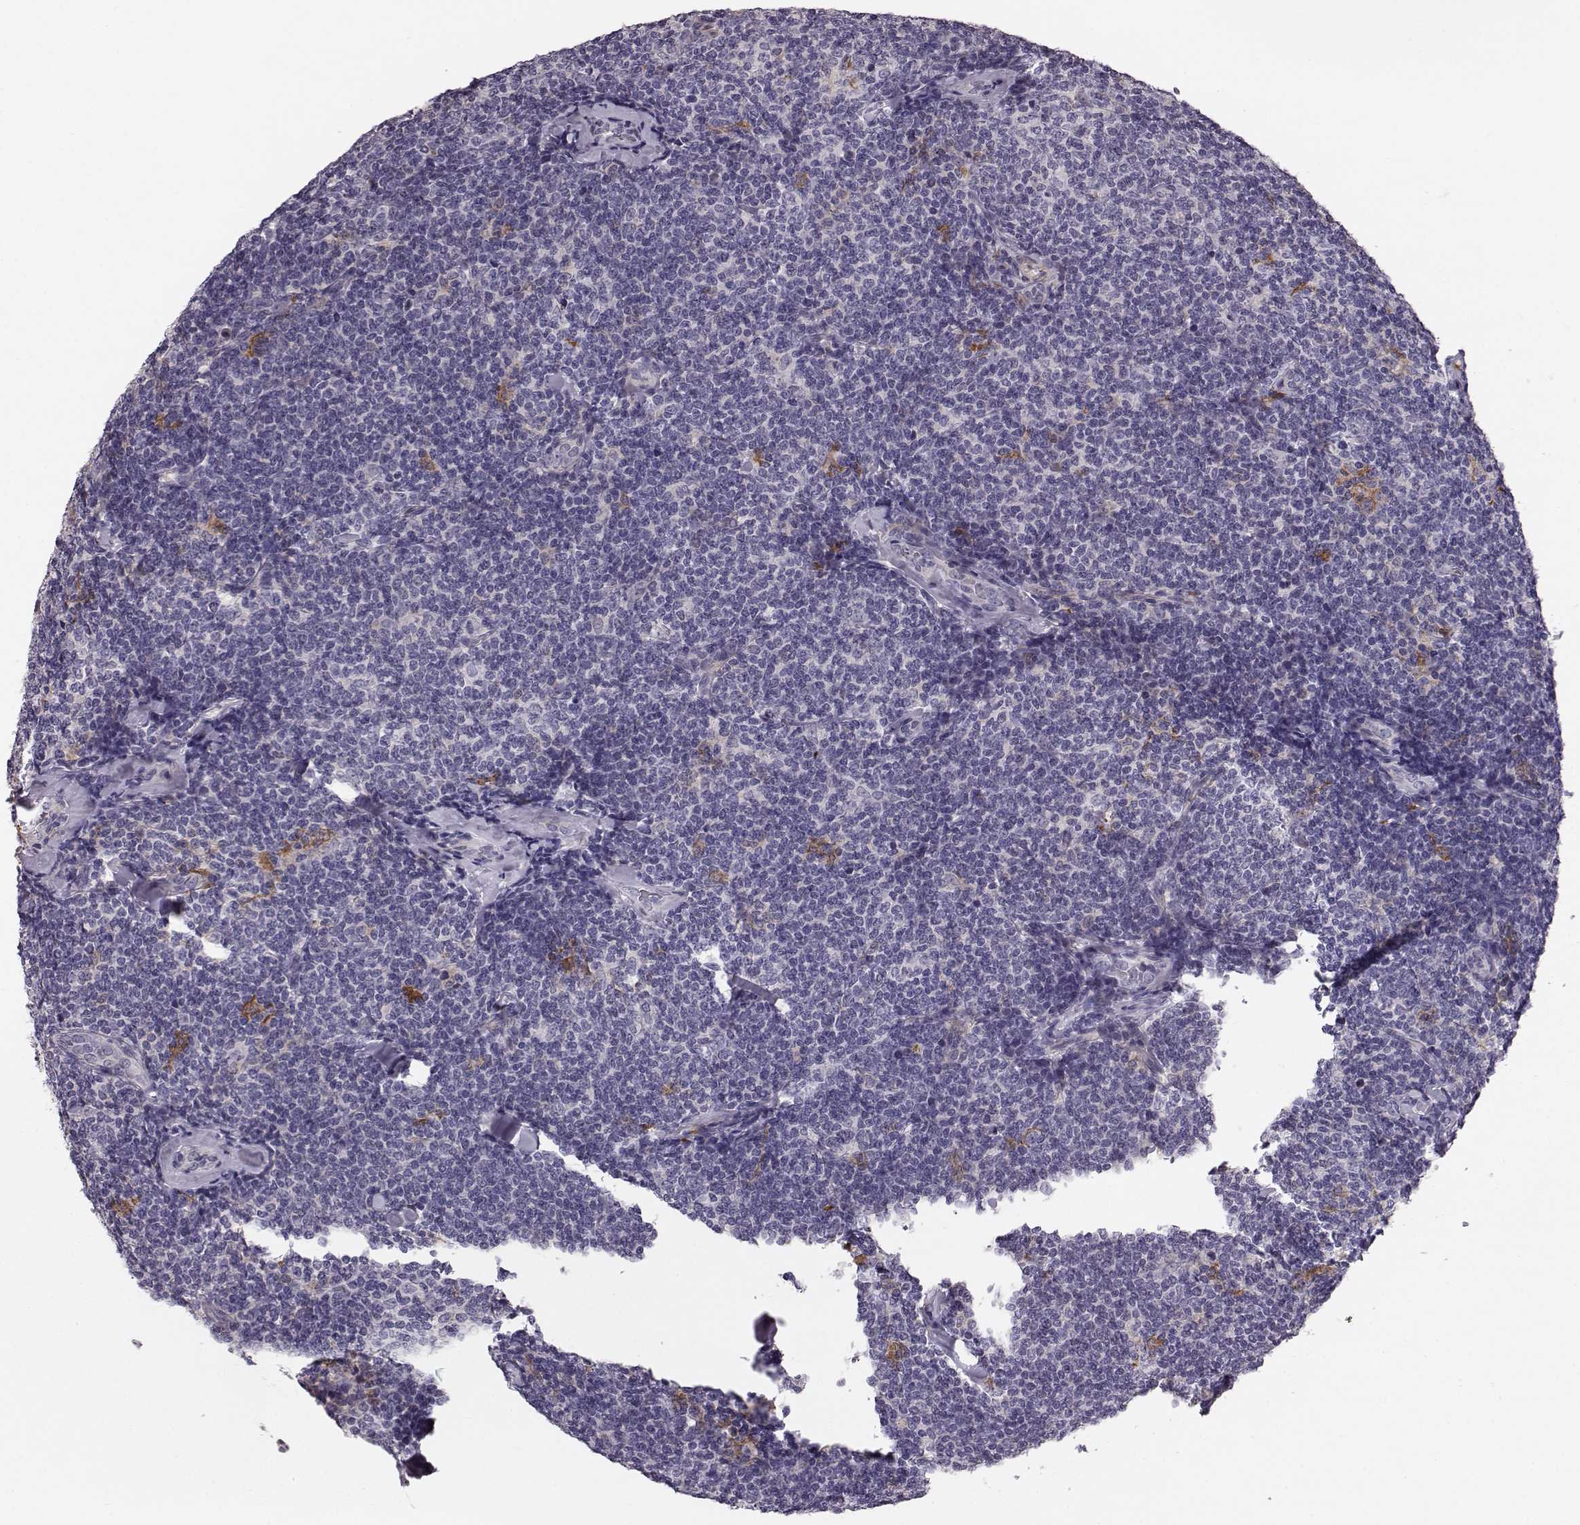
{"staining": {"intensity": "negative", "quantity": "none", "location": "none"}, "tissue": "lymphoma", "cell_type": "Tumor cells", "image_type": "cancer", "snomed": [{"axis": "morphology", "description": "Malignant lymphoma, non-Hodgkin's type, Low grade"}, {"axis": "topography", "description": "Lymph node"}], "caption": "Immunohistochemistry (IHC) of lymphoma shows no positivity in tumor cells. The staining was performed using DAB (3,3'-diaminobenzidine) to visualize the protein expression in brown, while the nuclei were stained in blue with hematoxylin (Magnification: 20x).", "gene": "GPR50", "patient": {"sex": "female", "age": 56}}